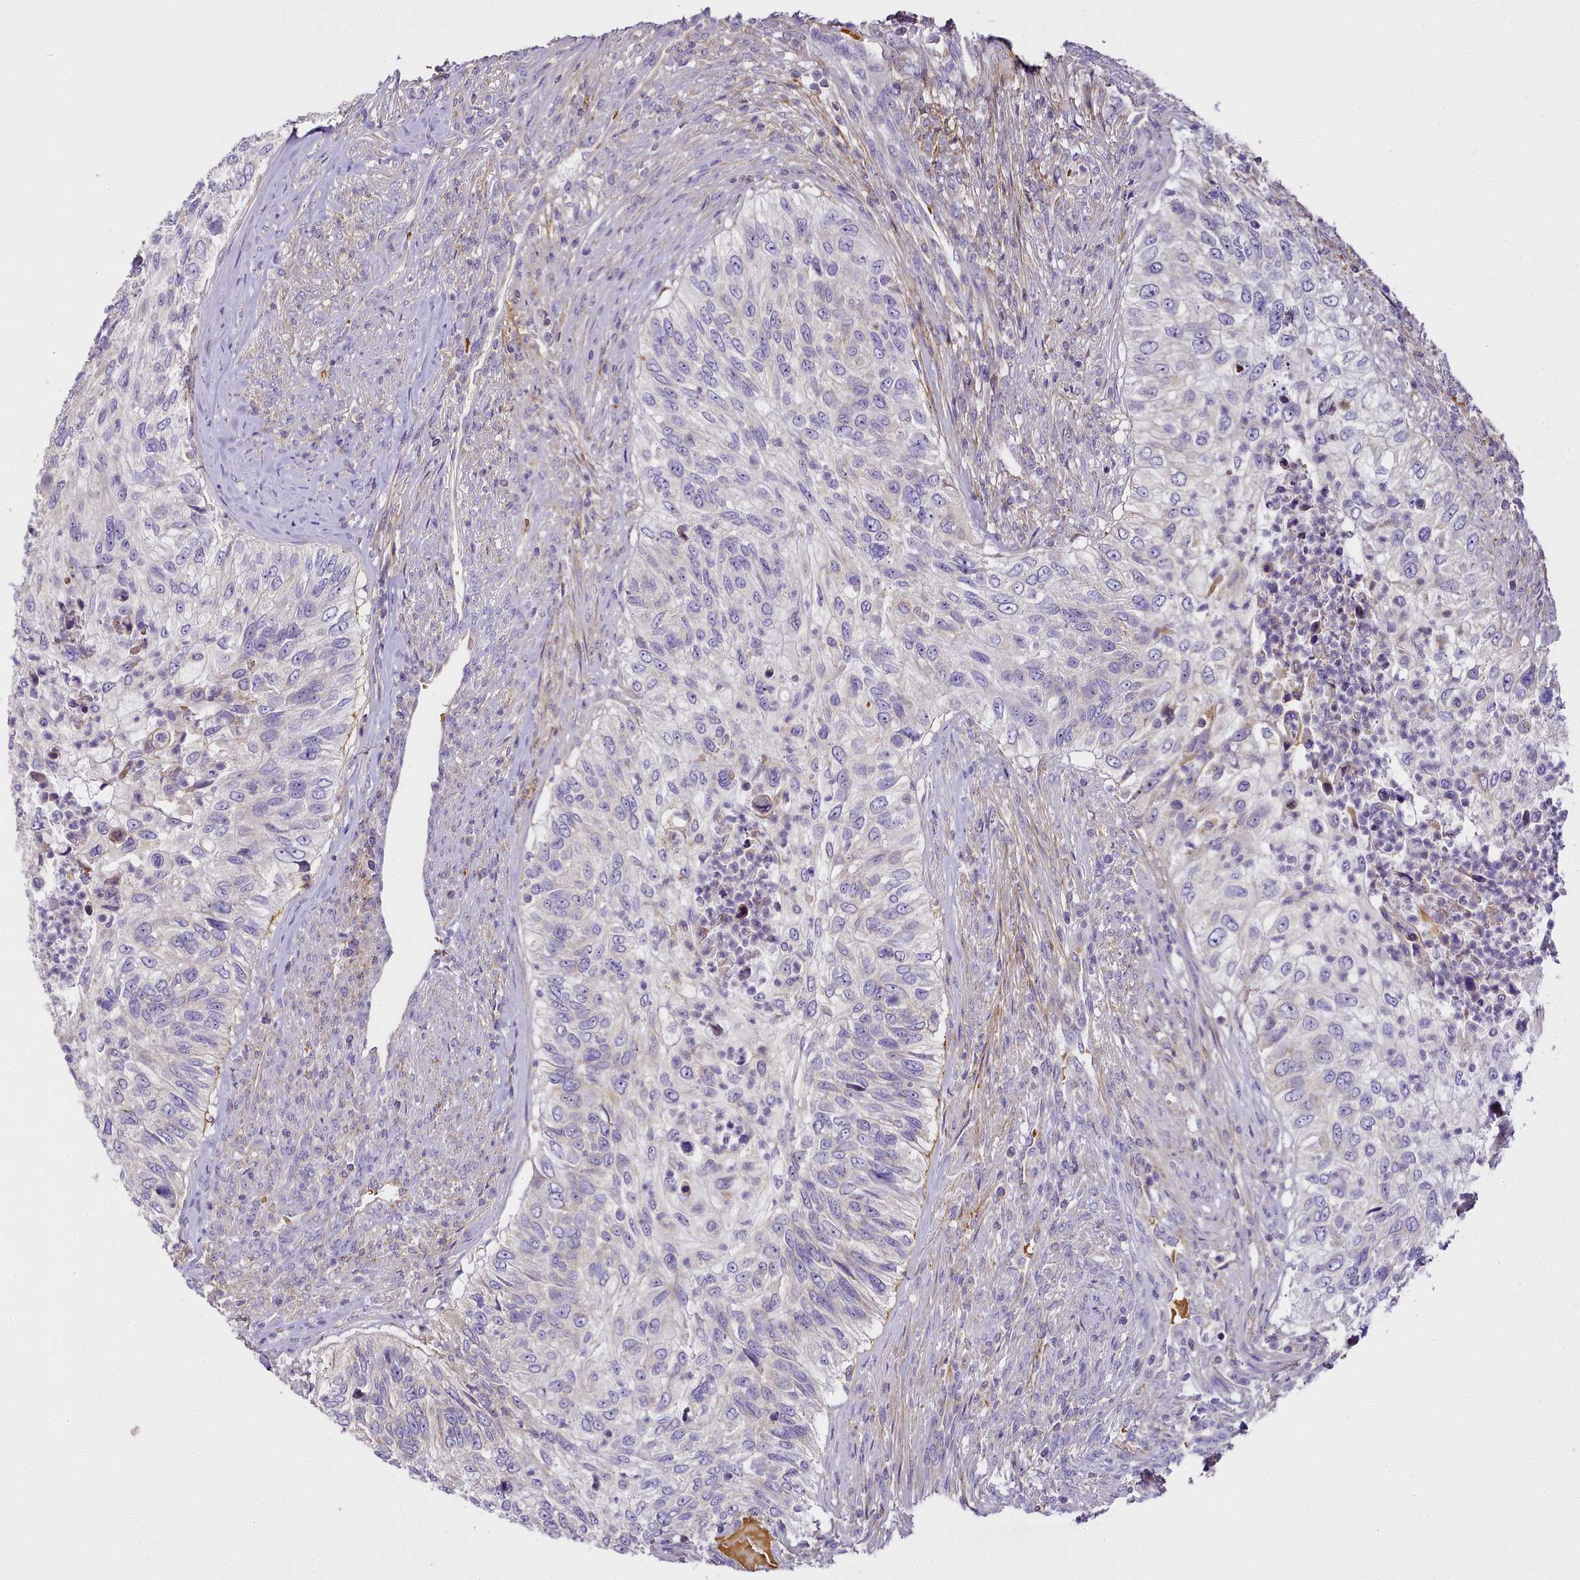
{"staining": {"intensity": "negative", "quantity": "none", "location": "none"}, "tissue": "urothelial cancer", "cell_type": "Tumor cells", "image_type": "cancer", "snomed": [{"axis": "morphology", "description": "Urothelial carcinoma, High grade"}, {"axis": "topography", "description": "Urinary bladder"}], "caption": "DAB immunohistochemical staining of urothelial cancer demonstrates no significant expression in tumor cells.", "gene": "NBPF1", "patient": {"sex": "female", "age": 60}}